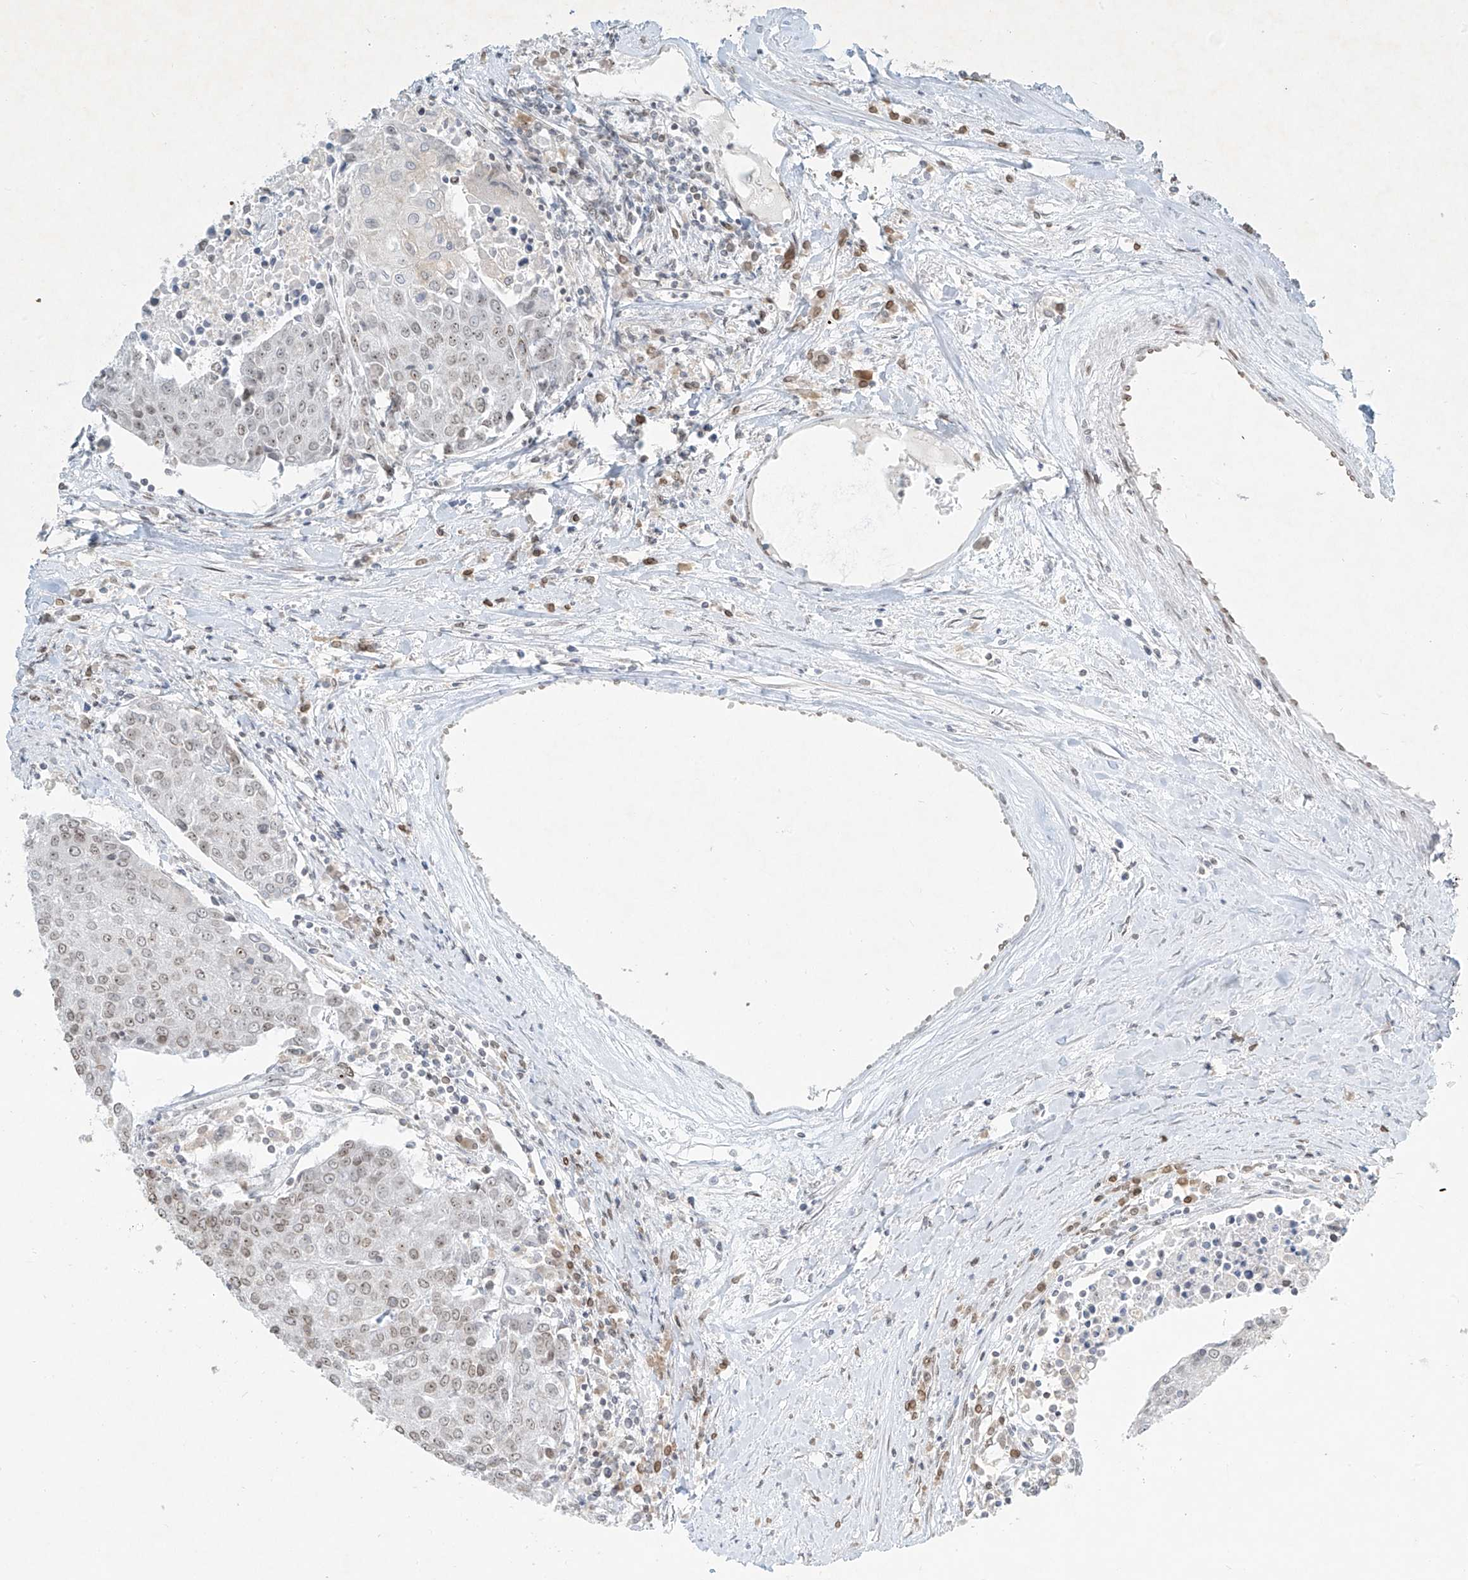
{"staining": {"intensity": "weak", "quantity": "25%-75%", "location": "nuclear"}, "tissue": "urothelial cancer", "cell_type": "Tumor cells", "image_type": "cancer", "snomed": [{"axis": "morphology", "description": "Urothelial carcinoma, High grade"}, {"axis": "topography", "description": "Urinary bladder"}], "caption": "The histopathology image demonstrates a brown stain indicating the presence of a protein in the nuclear of tumor cells in high-grade urothelial carcinoma.", "gene": "SAMD15", "patient": {"sex": "female", "age": 85}}